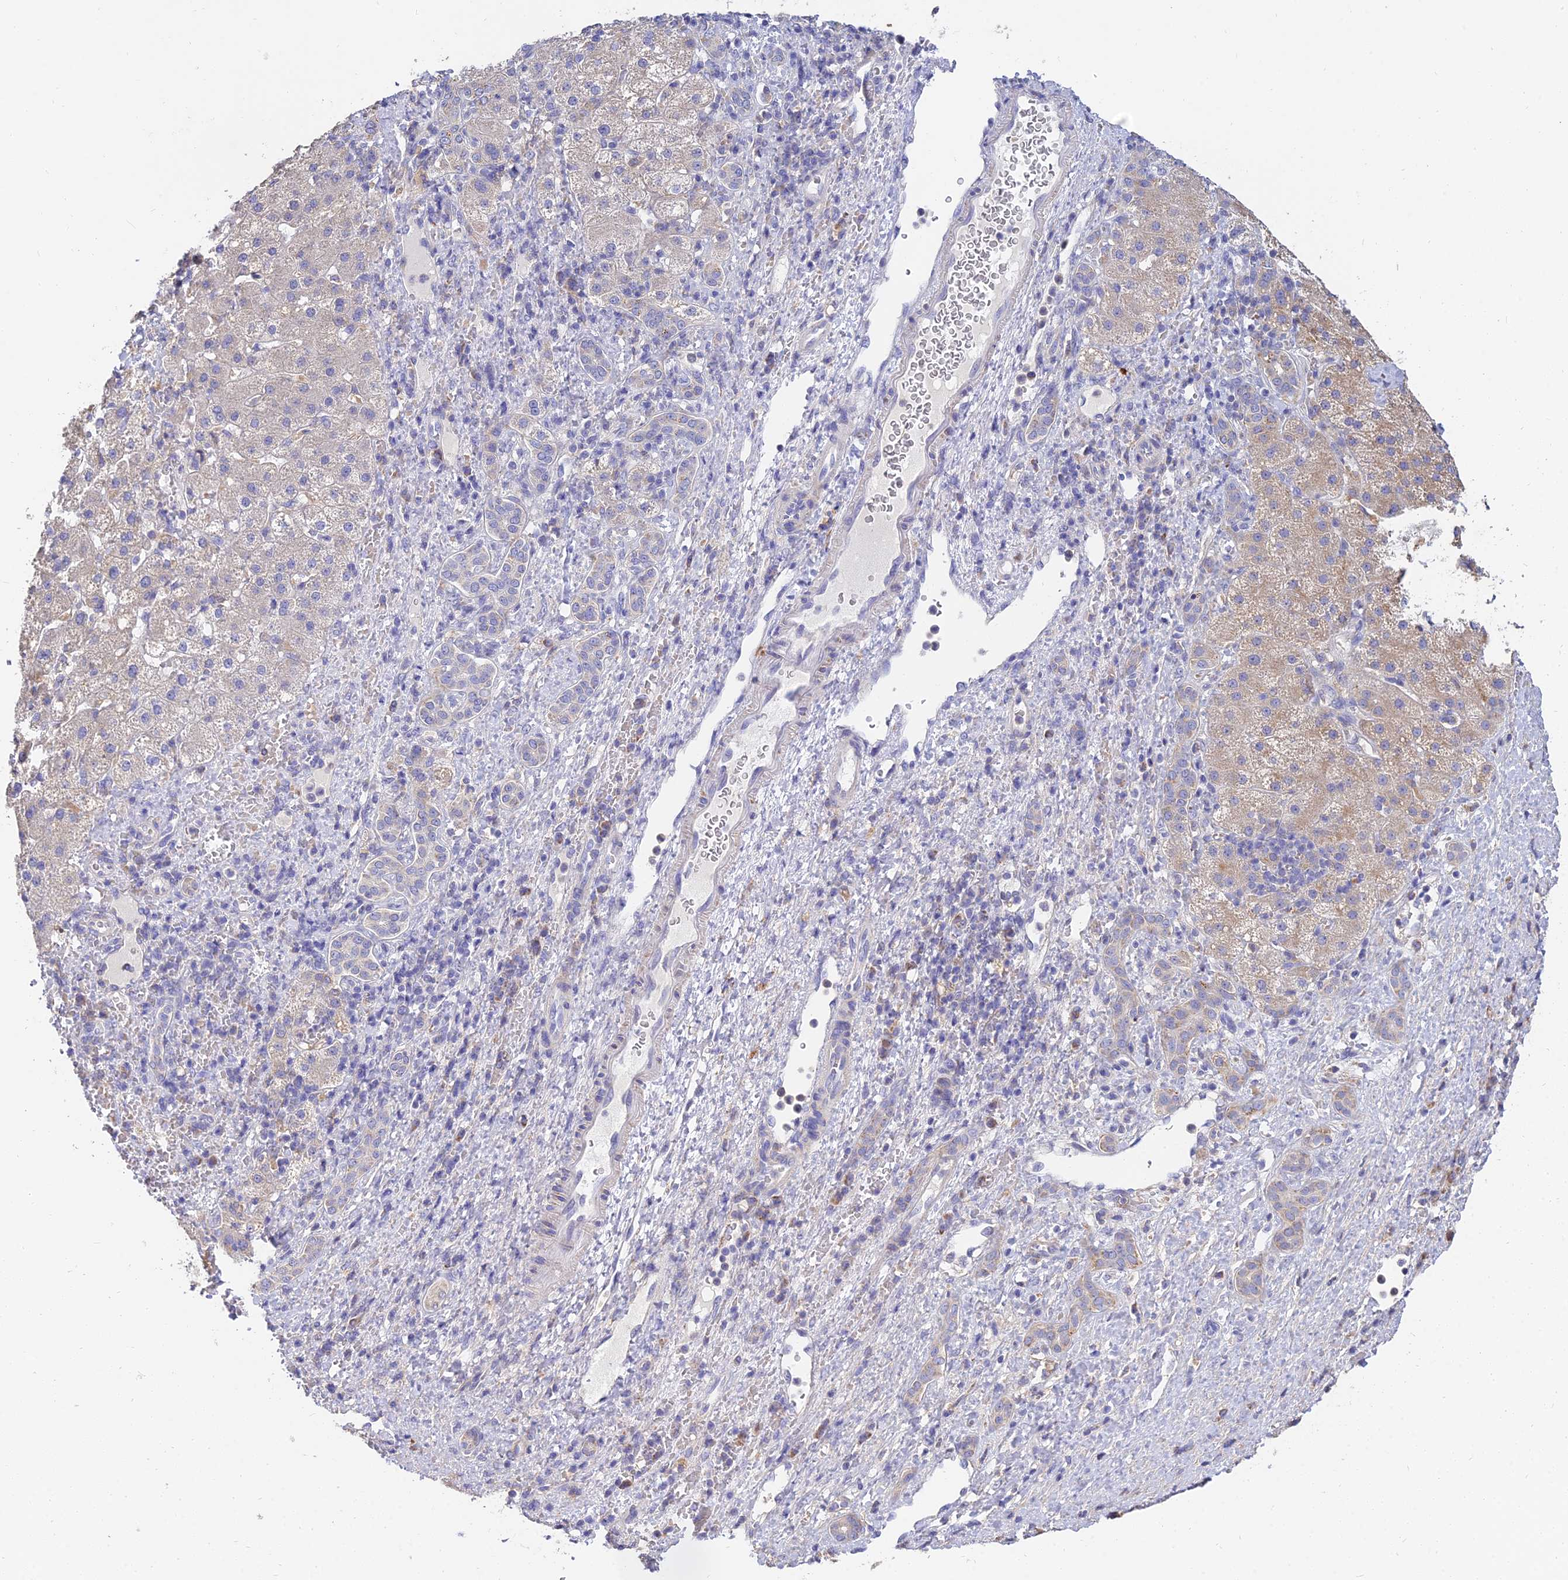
{"staining": {"intensity": "weak", "quantity": "<25%", "location": "cytoplasmic/membranous"}, "tissue": "liver cancer", "cell_type": "Tumor cells", "image_type": "cancer", "snomed": [{"axis": "morphology", "description": "Normal tissue, NOS"}, {"axis": "morphology", "description": "Carcinoma, Hepatocellular, NOS"}, {"axis": "topography", "description": "Liver"}], "caption": "An immunohistochemistry (IHC) image of liver cancer (hepatocellular carcinoma) is shown. There is no staining in tumor cells of liver cancer (hepatocellular carcinoma).", "gene": "ARL8B", "patient": {"sex": "male", "age": 57}}